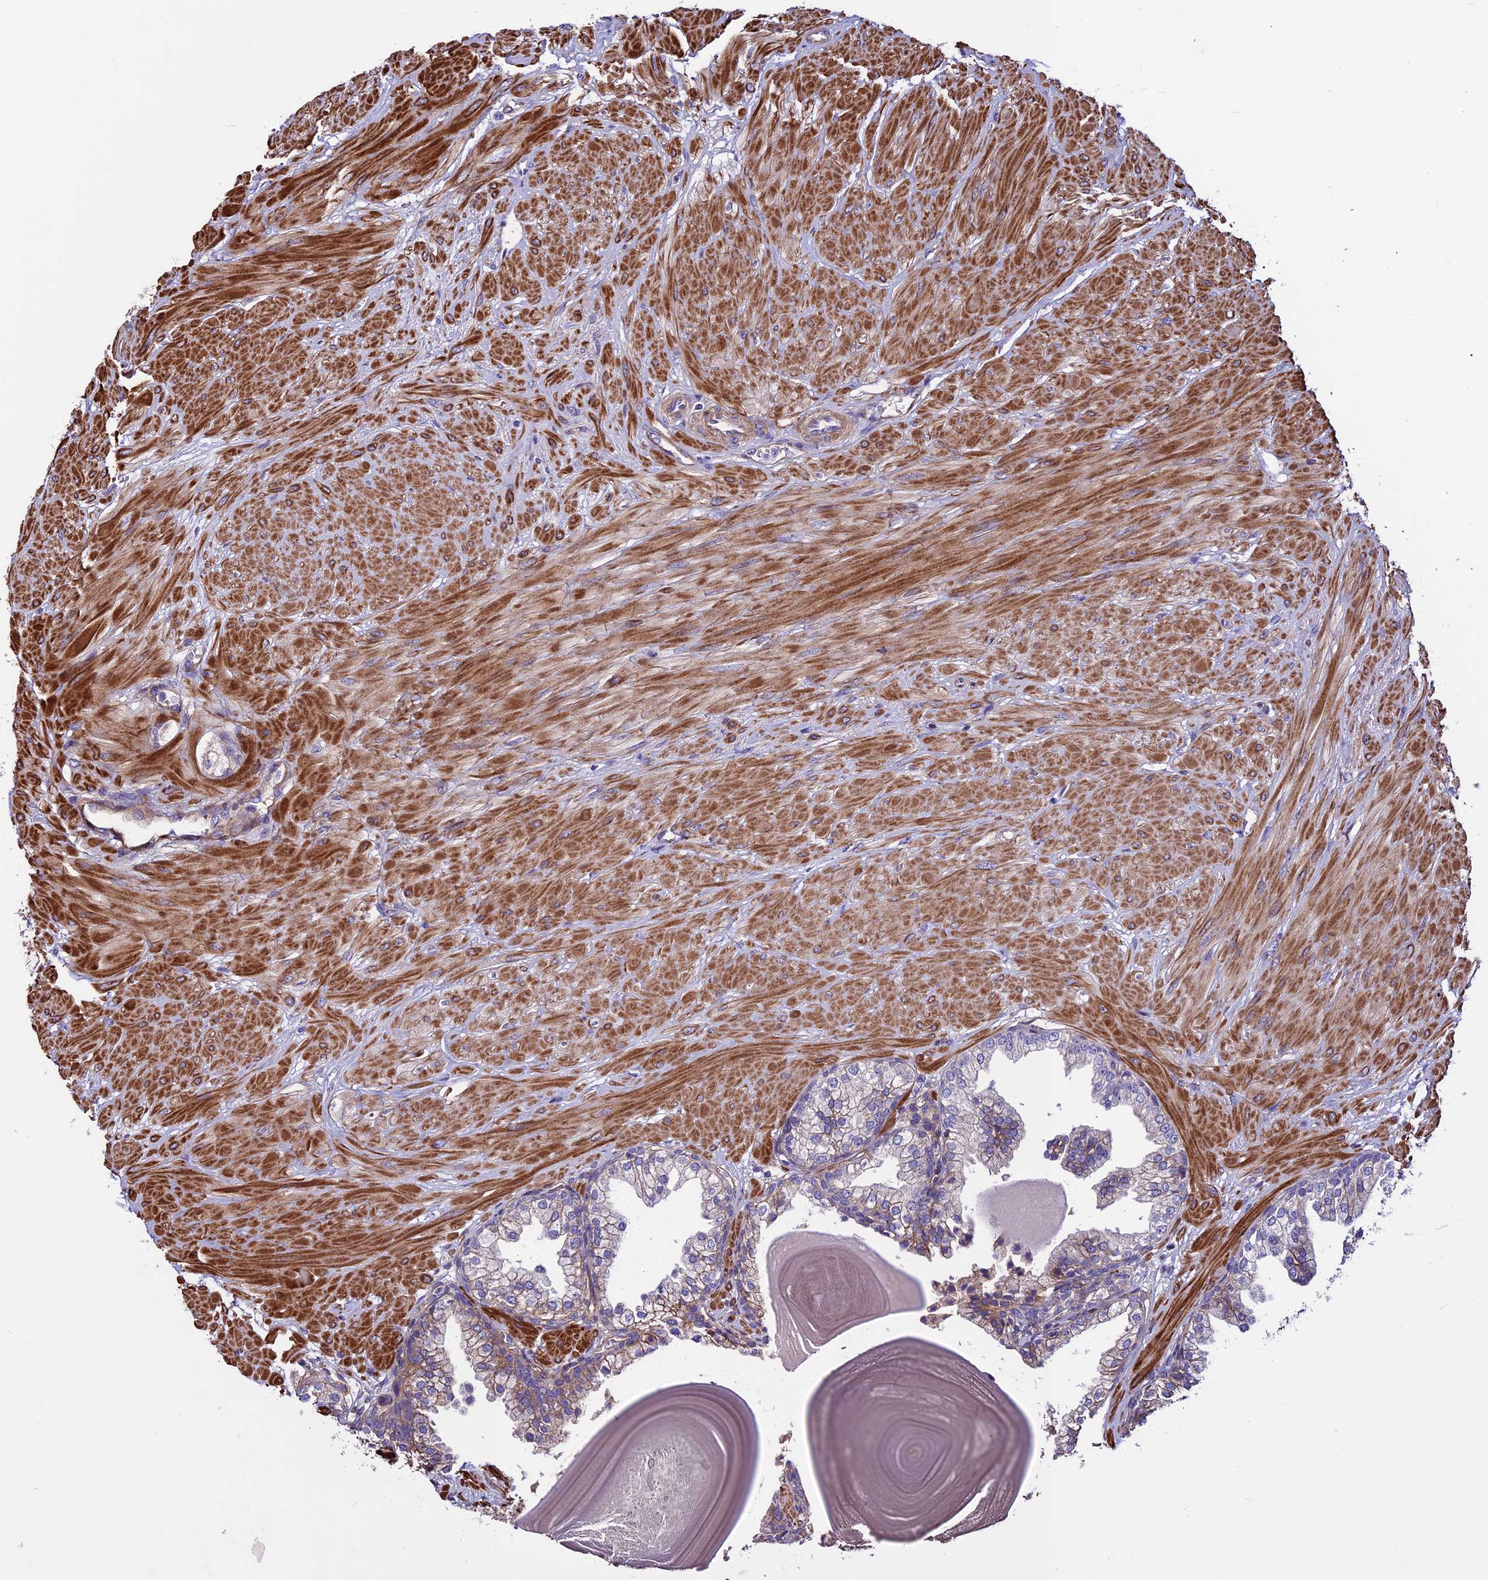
{"staining": {"intensity": "weak", "quantity": "<25%", "location": "cytoplasmic/membranous"}, "tissue": "prostate", "cell_type": "Glandular cells", "image_type": "normal", "snomed": [{"axis": "morphology", "description": "Normal tissue, NOS"}, {"axis": "topography", "description": "Prostate"}], "caption": "This image is of unremarkable prostate stained with immunohistochemistry (IHC) to label a protein in brown with the nuclei are counter-stained blue. There is no expression in glandular cells.", "gene": "EVA1B", "patient": {"sex": "male", "age": 48}}